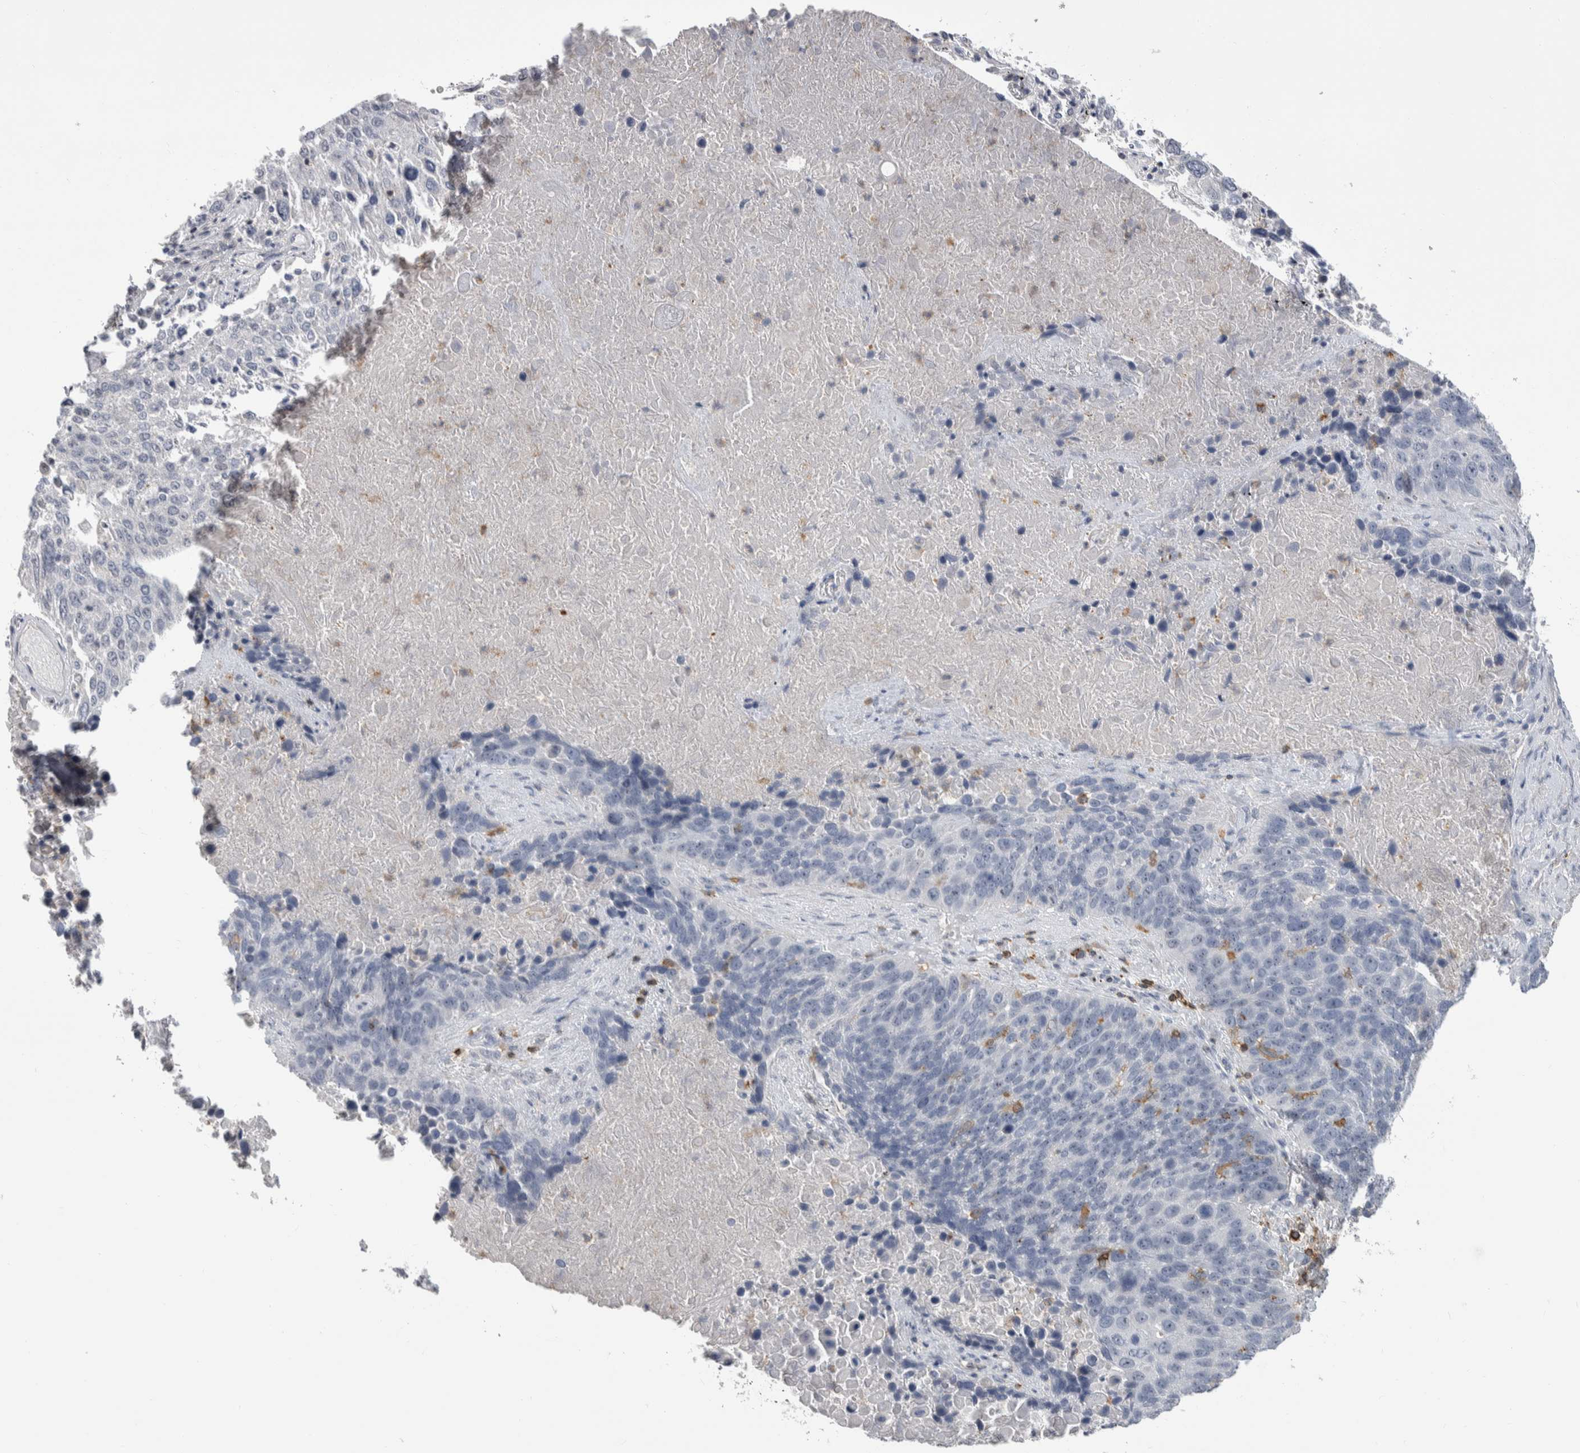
{"staining": {"intensity": "negative", "quantity": "none", "location": "none"}, "tissue": "lung cancer", "cell_type": "Tumor cells", "image_type": "cancer", "snomed": [{"axis": "morphology", "description": "Squamous cell carcinoma, NOS"}, {"axis": "topography", "description": "Lung"}], "caption": "Lung squamous cell carcinoma was stained to show a protein in brown. There is no significant expression in tumor cells.", "gene": "CEP295NL", "patient": {"sex": "male", "age": 65}}